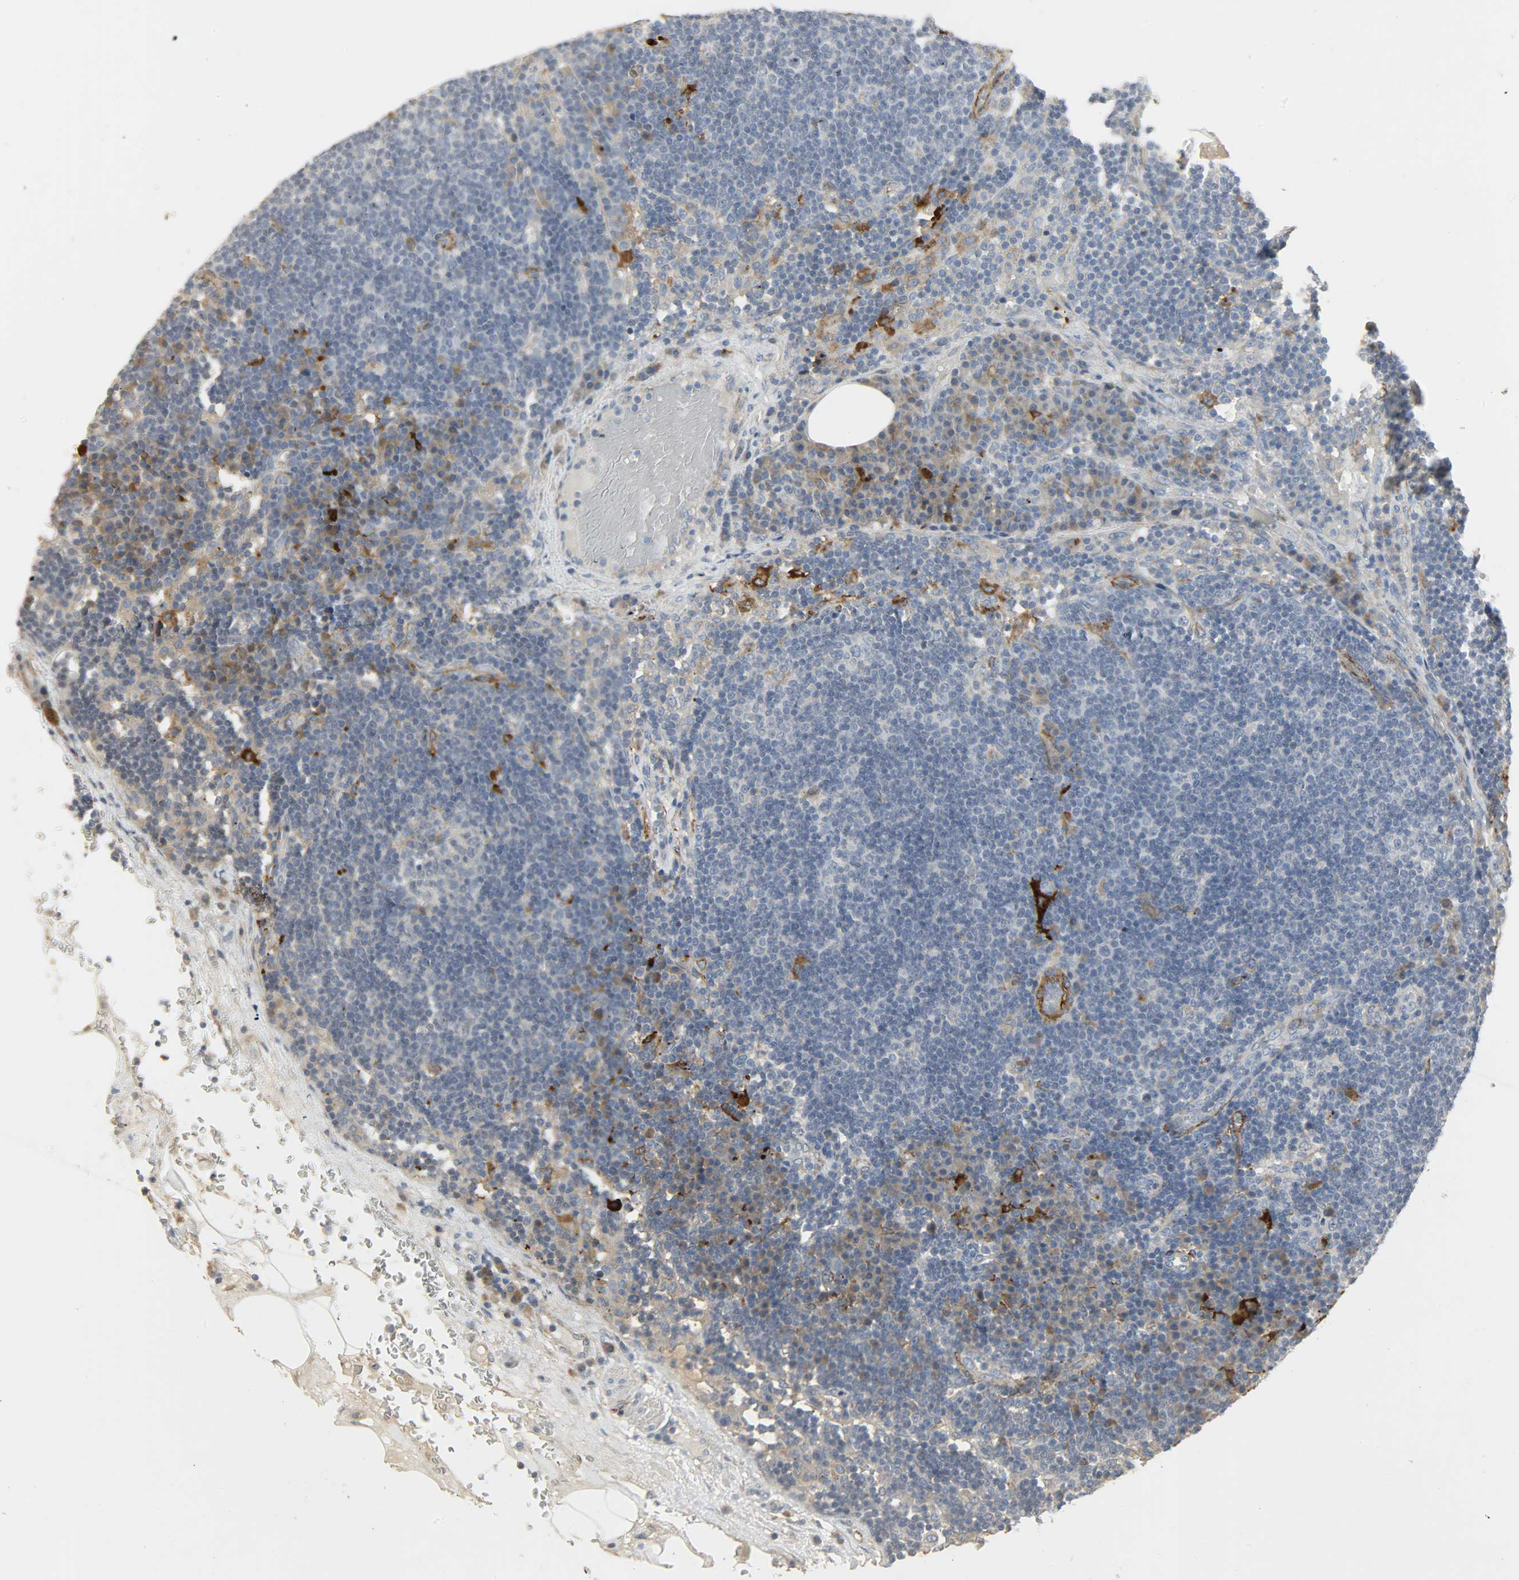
{"staining": {"intensity": "negative", "quantity": "none", "location": "none"}, "tissue": "lymph node", "cell_type": "Germinal center cells", "image_type": "normal", "snomed": [{"axis": "morphology", "description": "Normal tissue, NOS"}, {"axis": "morphology", "description": "Squamous cell carcinoma, metastatic, NOS"}, {"axis": "topography", "description": "Lymph node"}], "caption": "IHC histopathology image of normal human lymph node stained for a protein (brown), which demonstrates no staining in germinal center cells.", "gene": "ENPEP", "patient": {"sex": "female", "age": 53}}